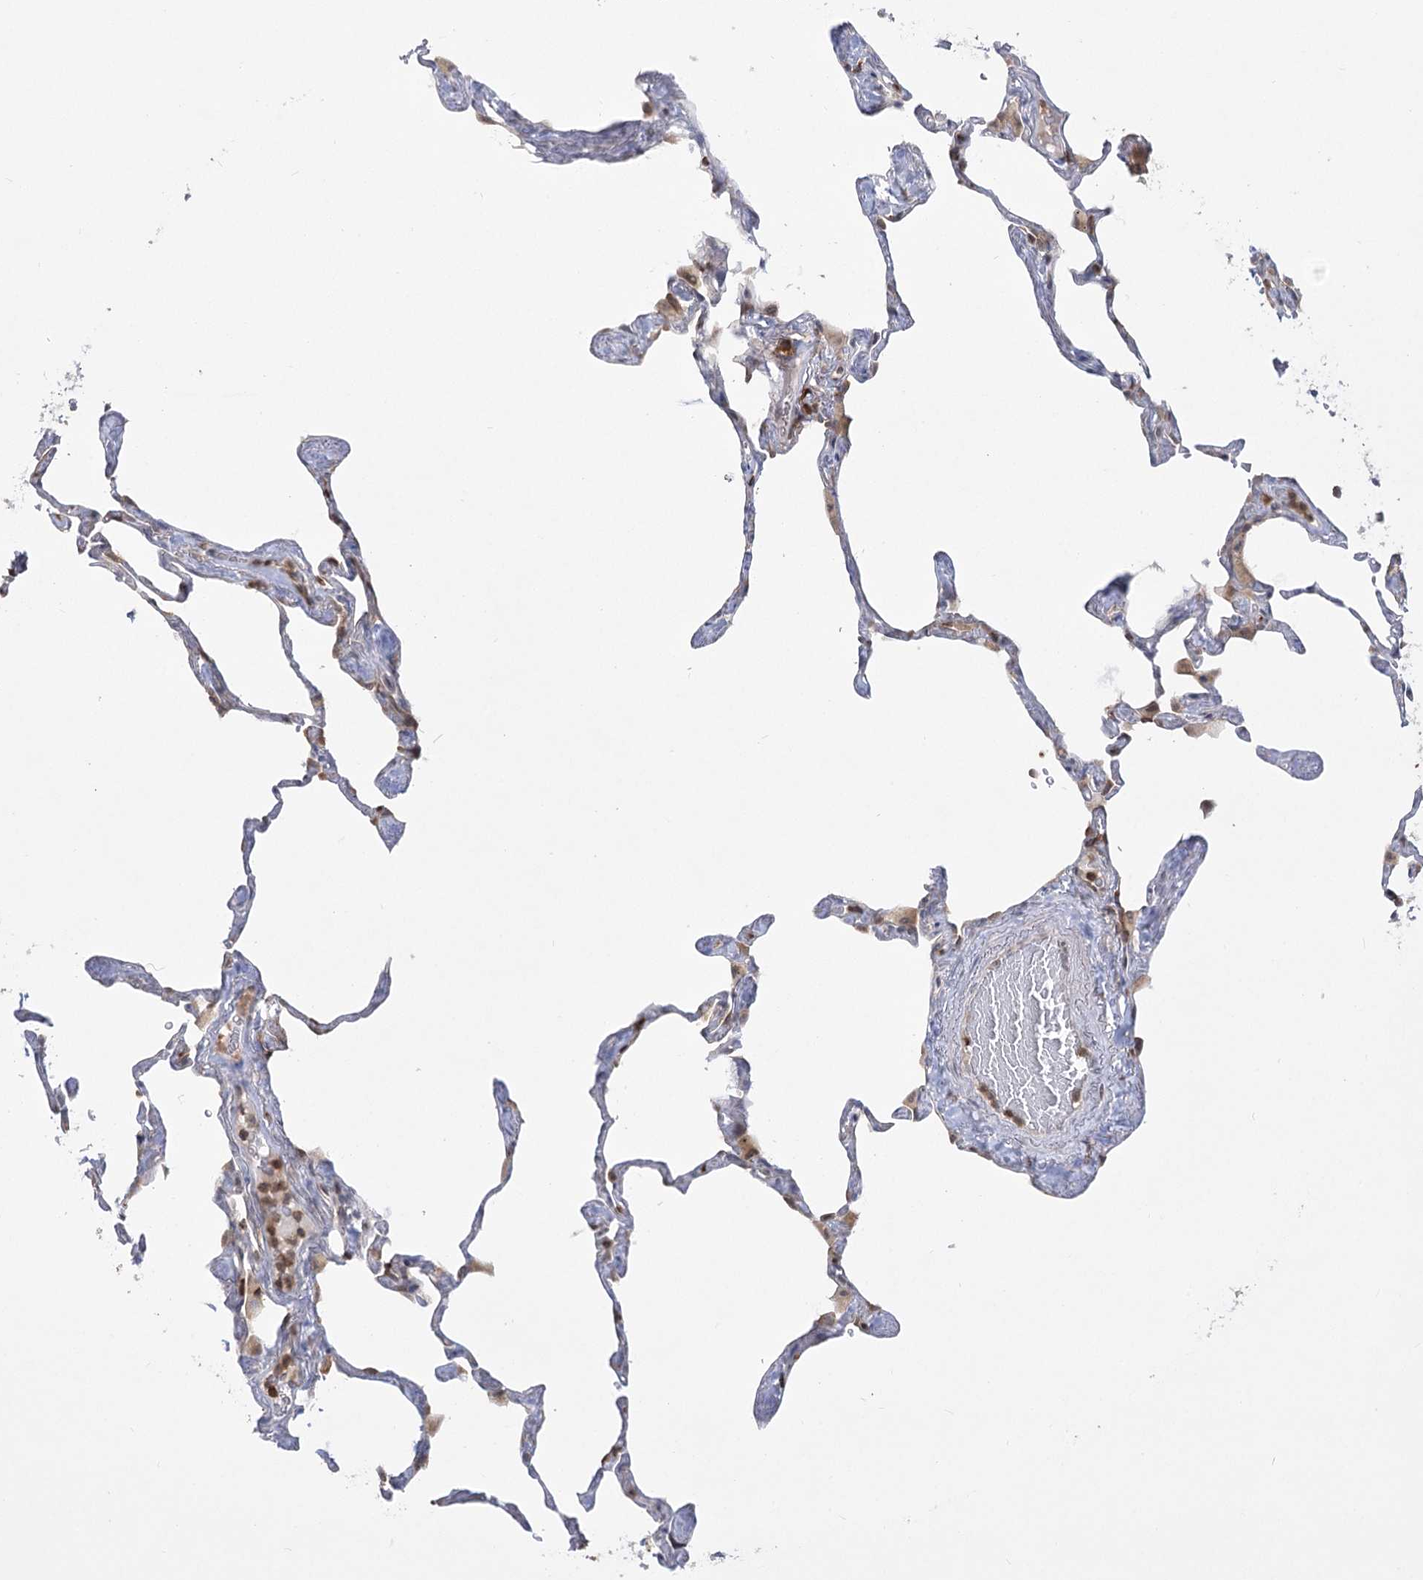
{"staining": {"intensity": "weak", "quantity": "<25%", "location": "cytoplasmic/membranous"}, "tissue": "lung", "cell_type": "Alveolar cells", "image_type": "normal", "snomed": [{"axis": "morphology", "description": "Normal tissue, NOS"}, {"axis": "topography", "description": "Lung"}], "caption": "IHC histopathology image of unremarkable lung stained for a protein (brown), which reveals no staining in alveolar cells. Brightfield microscopy of IHC stained with DAB (3,3'-diaminobenzidine) (brown) and hematoxylin (blue), captured at high magnification.", "gene": "SYTL1", "patient": {"sex": "male", "age": 65}}